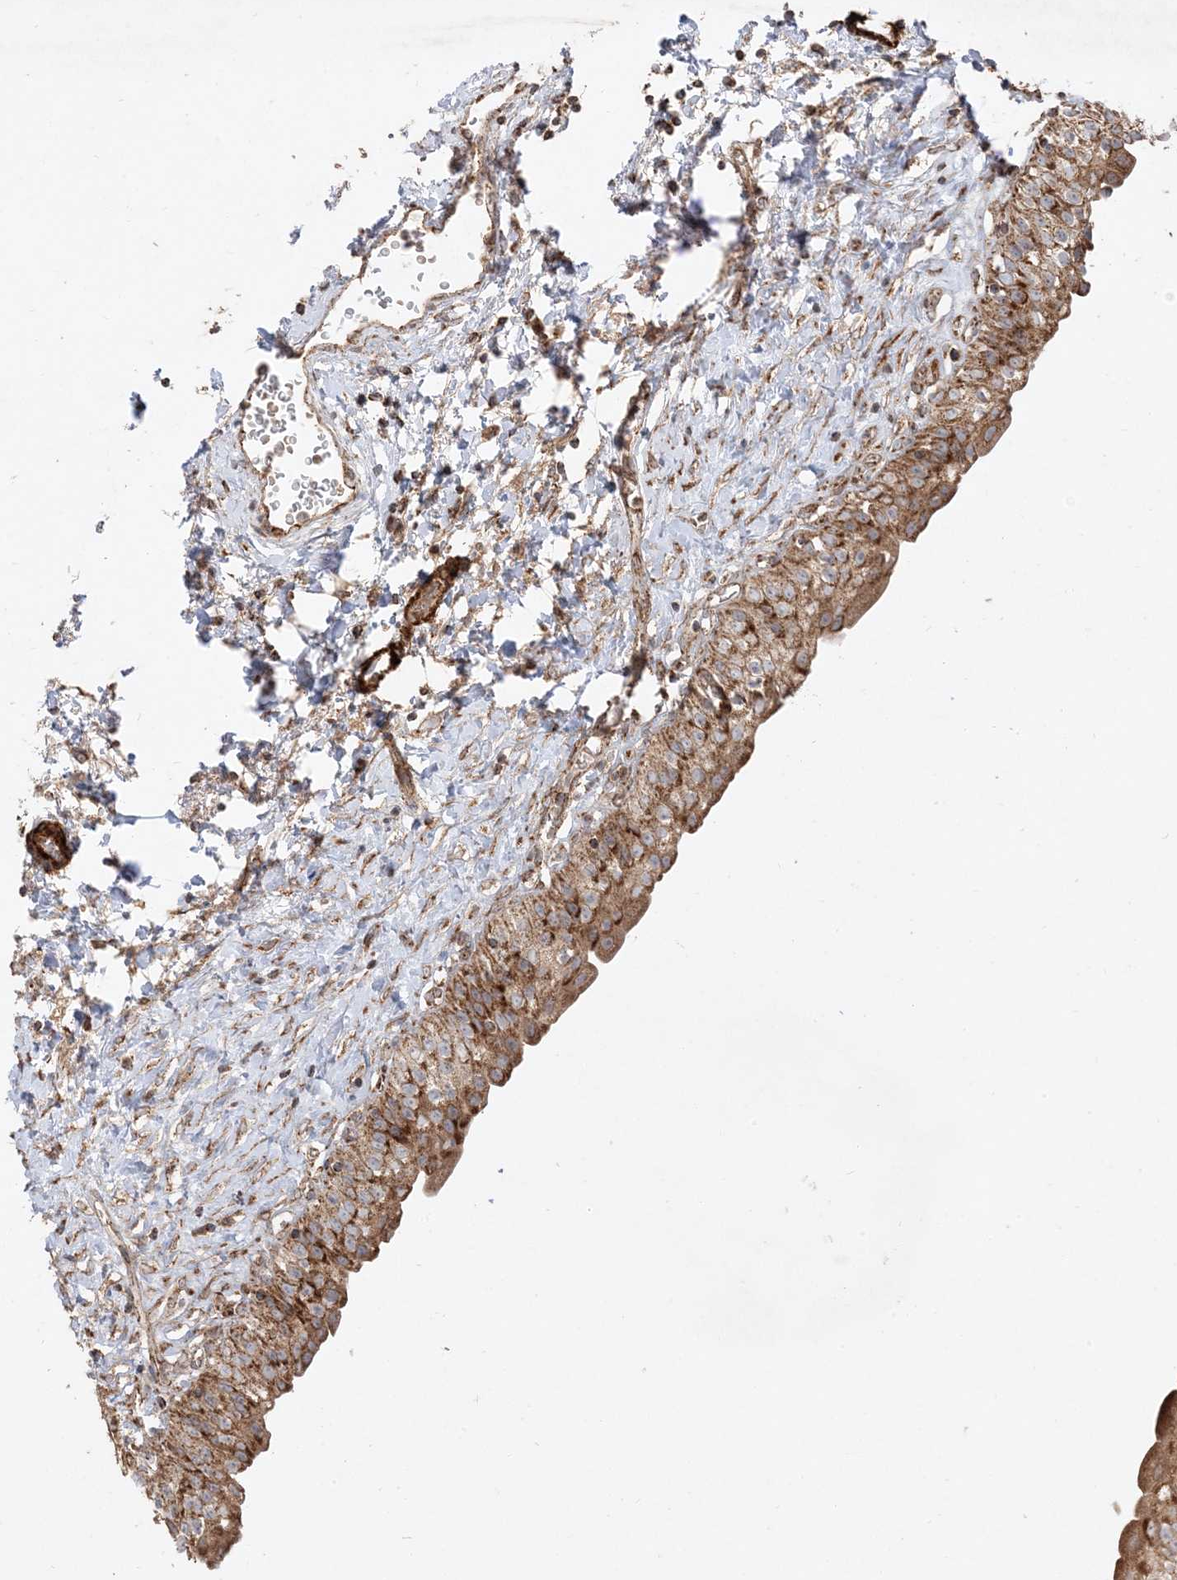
{"staining": {"intensity": "strong", "quantity": ">75%", "location": "cytoplasmic/membranous"}, "tissue": "urinary bladder", "cell_type": "Urothelial cells", "image_type": "normal", "snomed": [{"axis": "morphology", "description": "Normal tissue, NOS"}, {"axis": "topography", "description": "Urinary bladder"}], "caption": "Human urinary bladder stained with a brown dye reveals strong cytoplasmic/membranous positive expression in approximately >75% of urothelial cells.", "gene": "AARS2", "patient": {"sex": "male", "age": 51}}